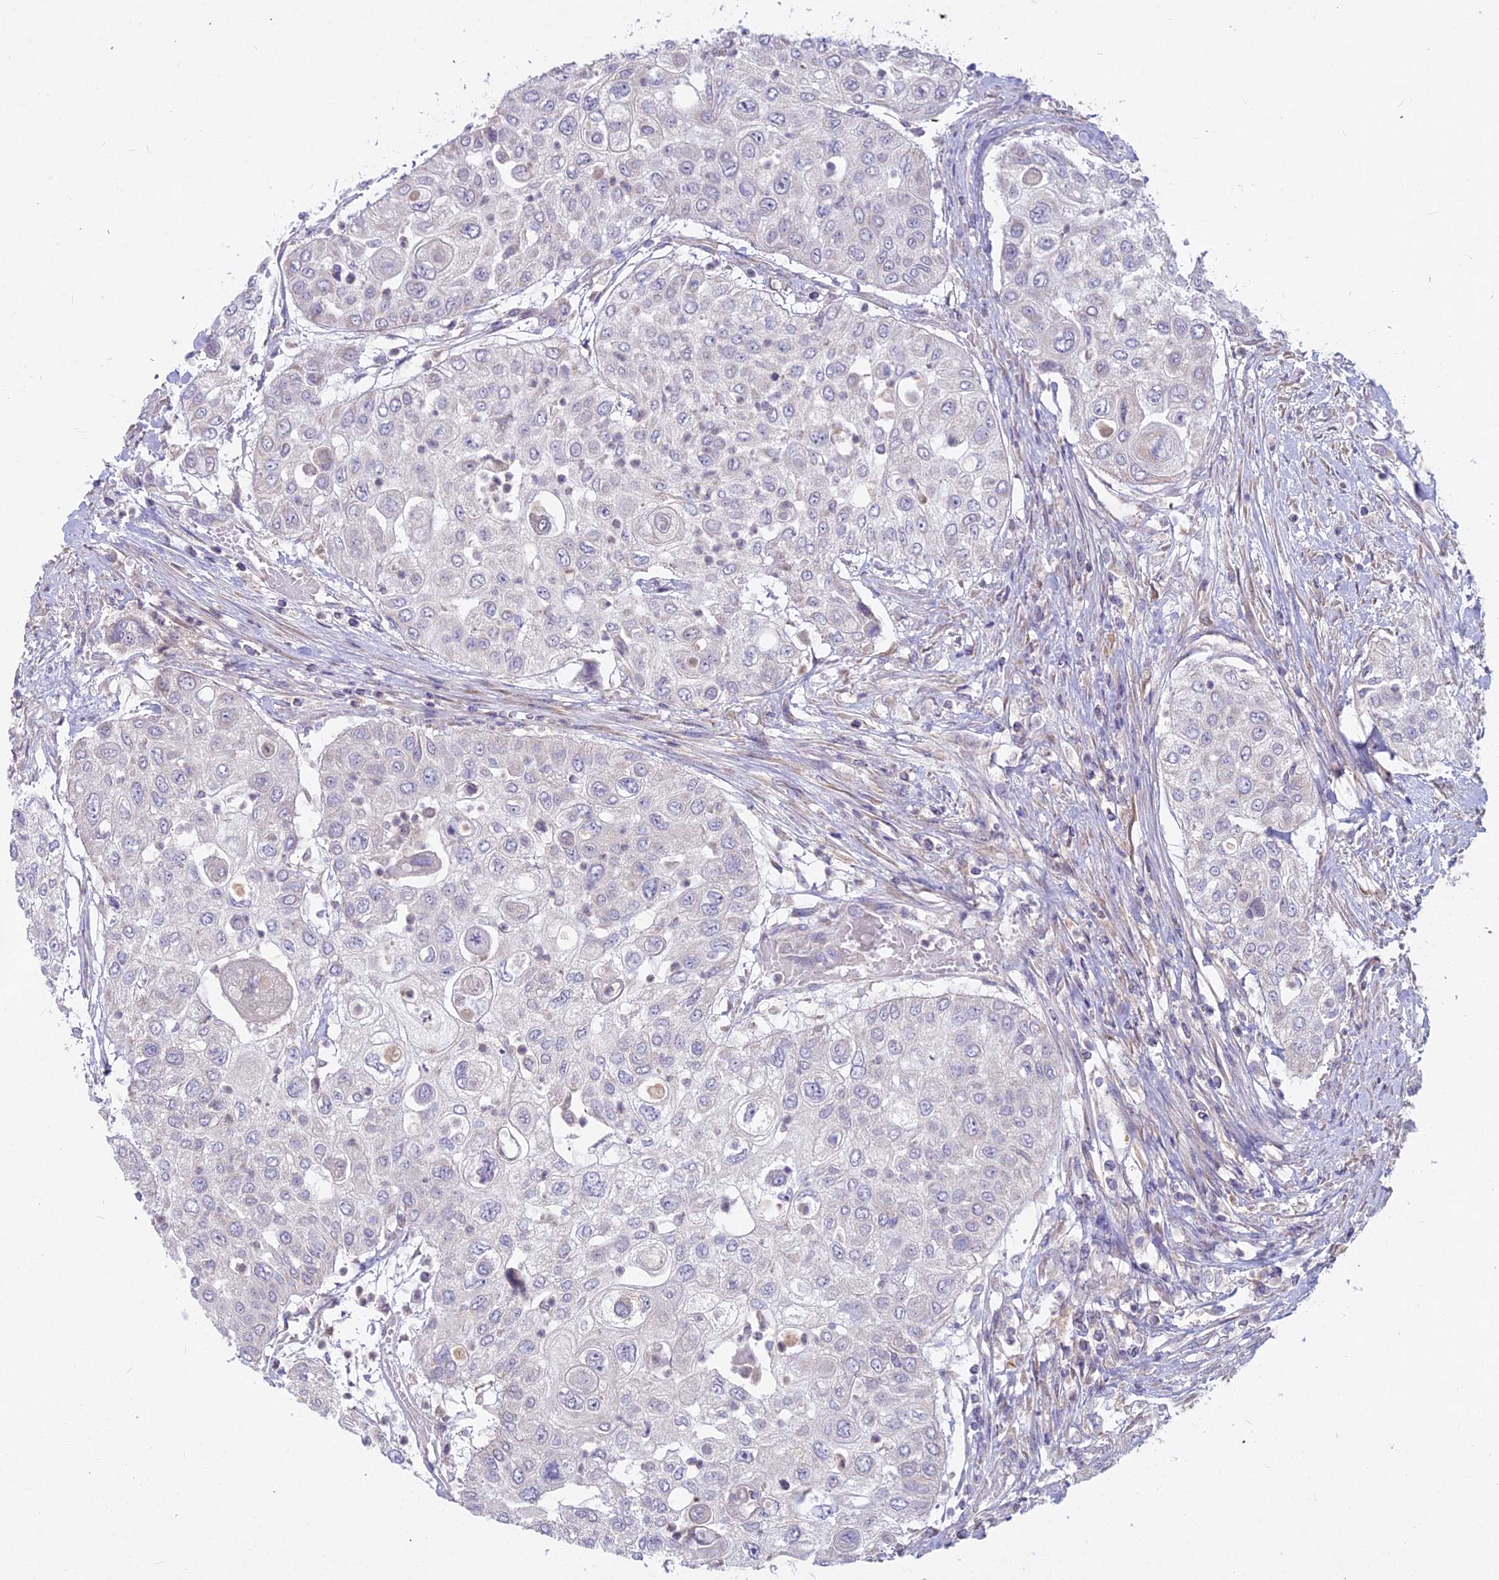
{"staining": {"intensity": "negative", "quantity": "none", "location": "none"}, "tissue": "urothelial cancer", "cell_type": "Tumor cells", "image_type": "cancer", "snomed": [{"axis": "morphology", "description": "Urothelial carcinoma, High grade"}, {"axis": "topography", "description": "Urinary bladder"}], "caption": "A high-resolution histopathology image shows immunohistochemistry (IHC) staining of urothelial cancer, which exhibits no significant expression in tumor cells. (DAB immunohistochemistry (IHC) visualized using brightfield microscopy, high magnification).", "gene": "MICU2", "patient": {"sex": "female", "age": 79}}